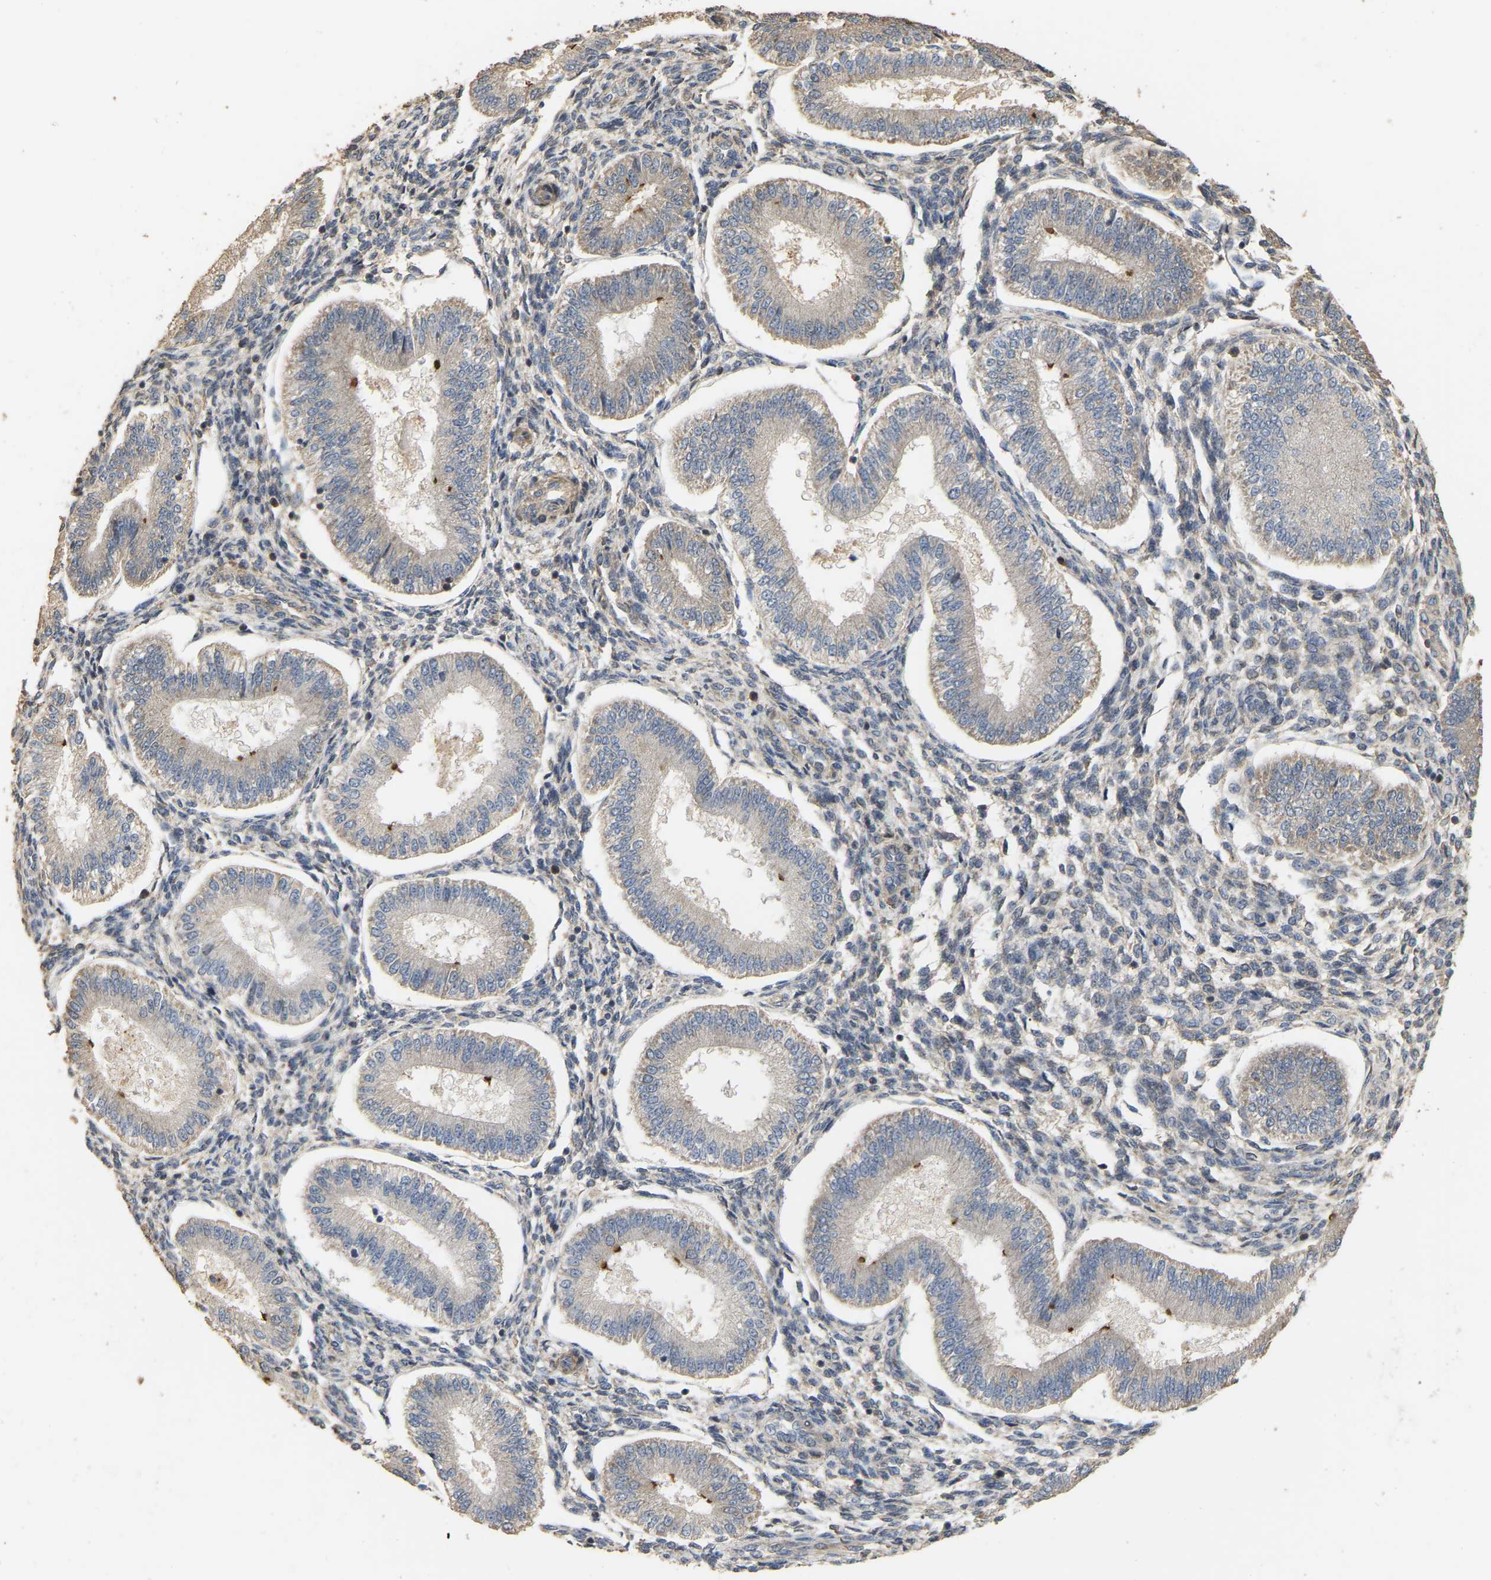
{"staining": {"intensity": "weak", "quantity": "<25%", "location": "cytoplasmic/membranous"}, "tissue": "endometrium", "cell_type": "Cells in endometrial stroma", "image_type": "normal", "snomed": [{"axis": "morphology", "description": "Normal tissue, NOS"}, {"axis": "topography", "description": "Endometrium"}], "caption": "Immunohistochemistry (IHC) of normal endometrium reveals no staining in cells in endometrial stroma. Brightfield microscopy of immunohistochemistry stained with DAB (brown) and hematoxylin (blue), captured at high magnification.", "gene": "NCS1", "patient": {"sex": "female", "age": 39}}